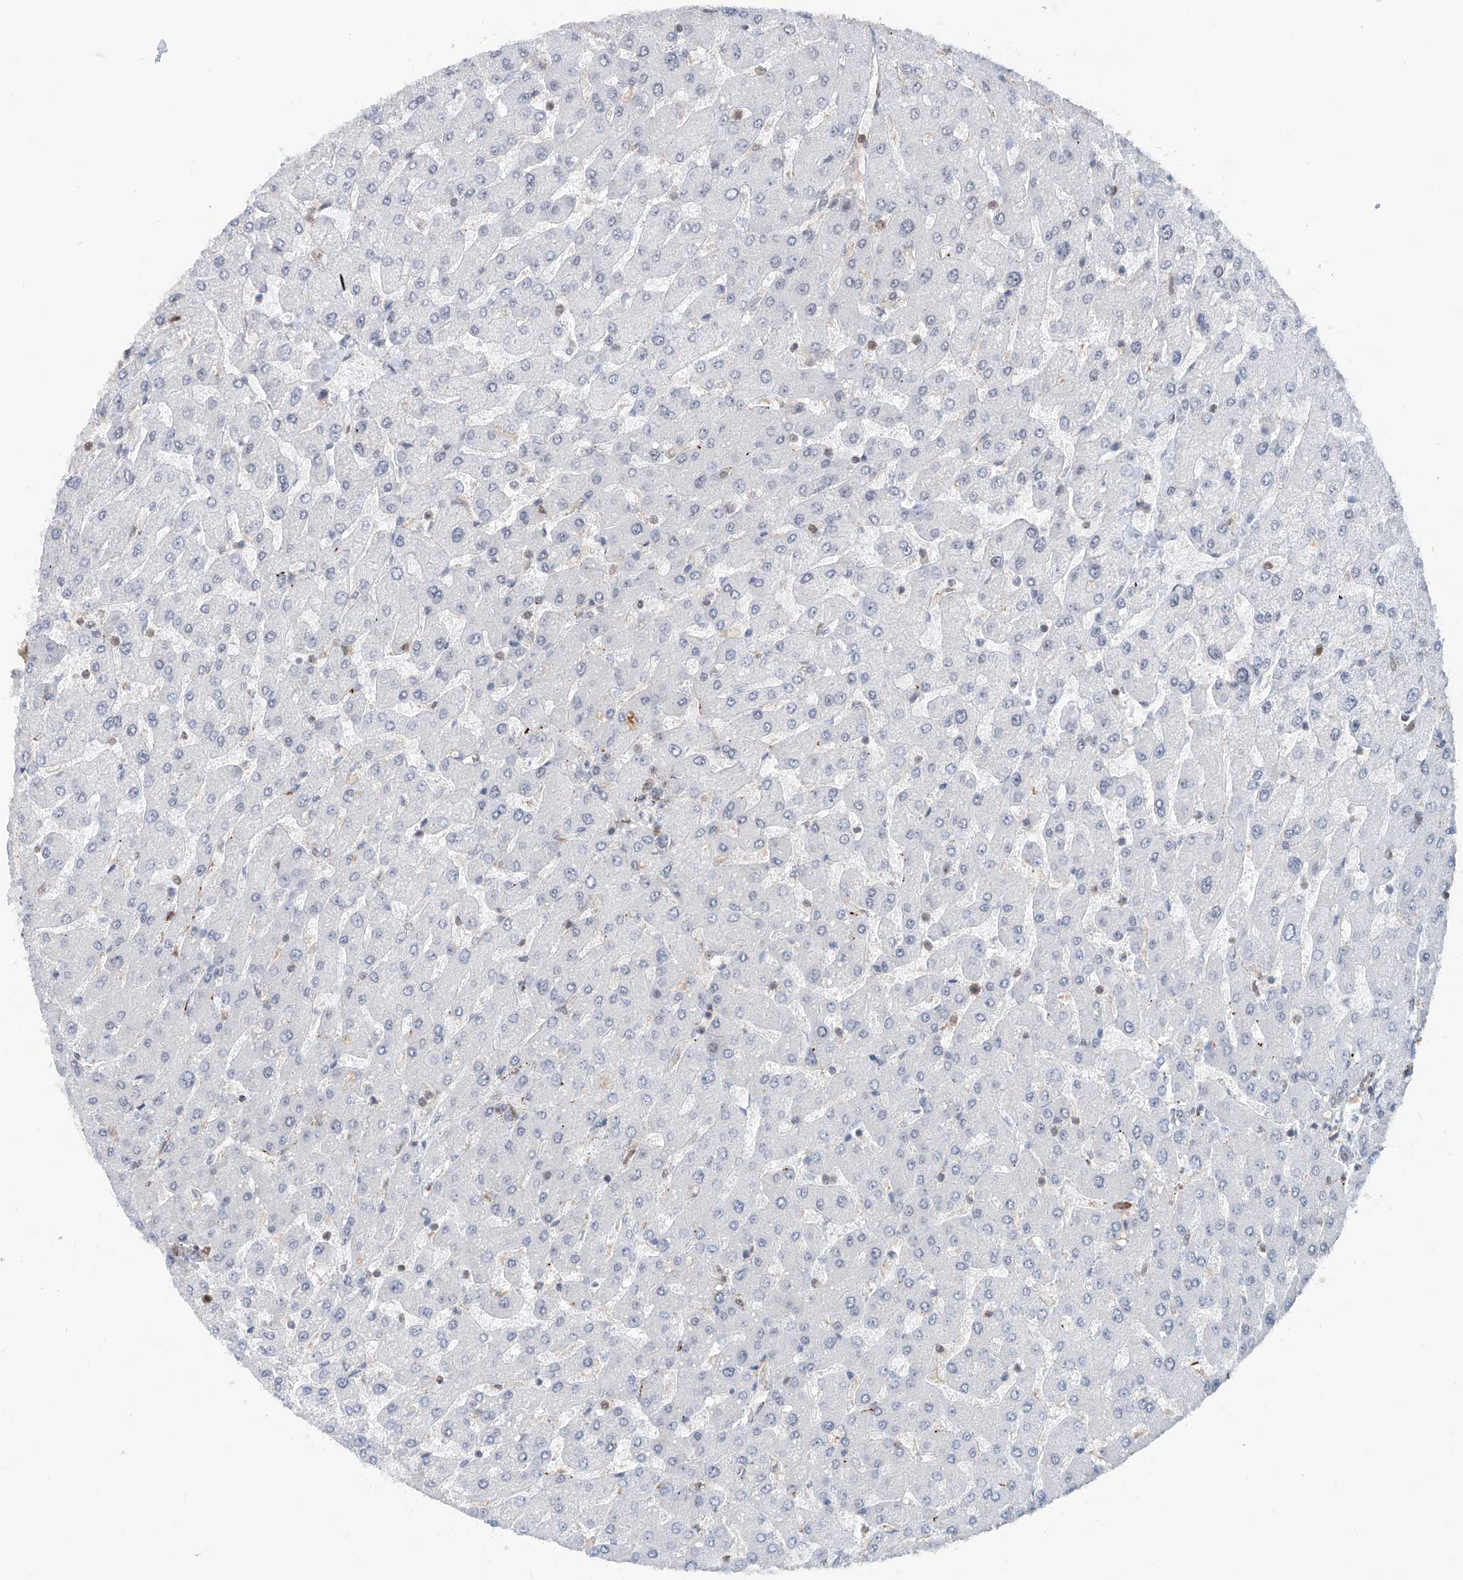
{"staining": {"intensity": "negative", "quantity": "none", "location": "none"}, "tissue": "liver", "cell_type": "Cholangiocytes", "image_type": "normal", "snomed": [{"axis": "morphology", "description": "Normal tissue, NOS"}, {"axis": "topography", "description": "Liver"}], "caption": "This is an IHC micrograph of normal liver. There is no staining in cholangiocytes.", "gene": "SDE2", "patient": {"sex": "male", "age": 55}}